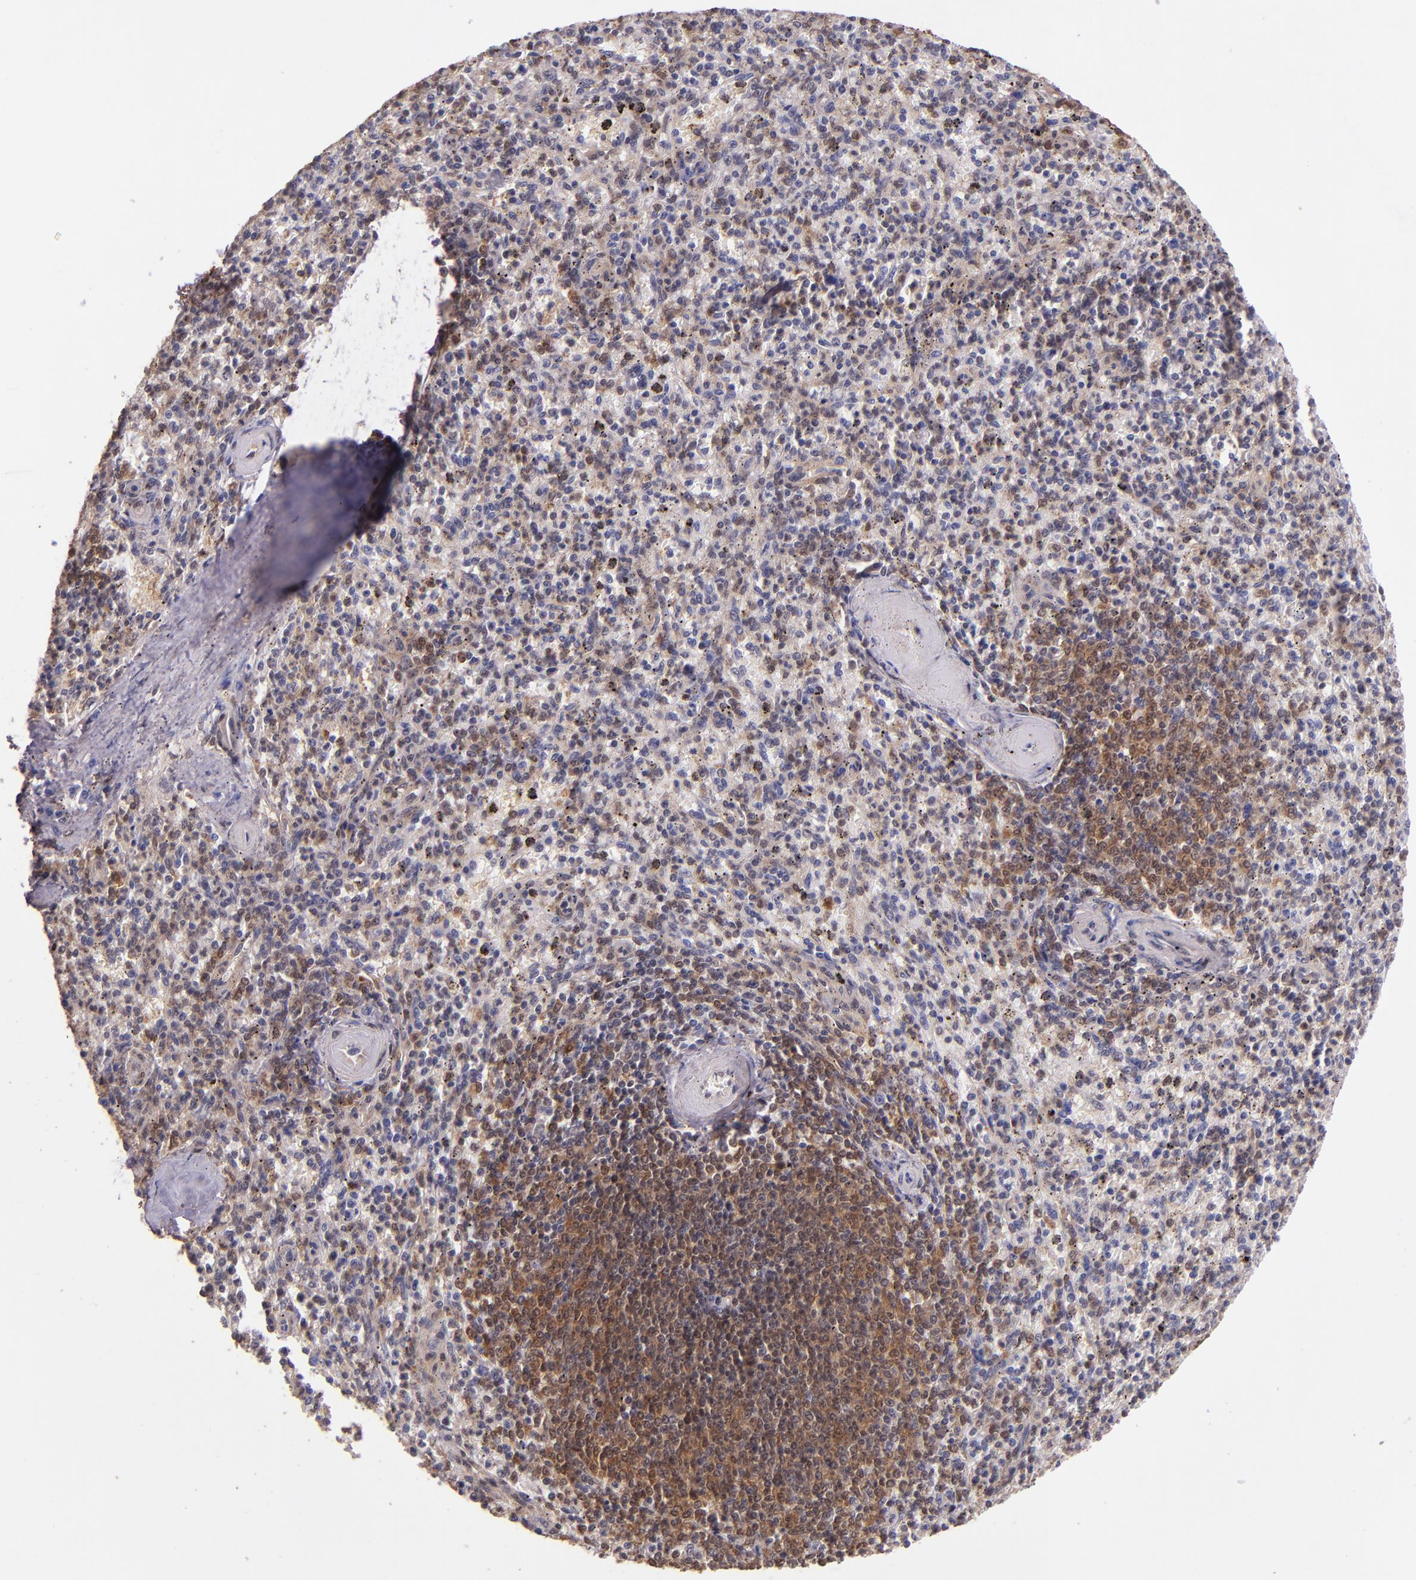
{"staining": {"intensity": "strong", "quantity": ">75%", "location": "cytoplasmic/membranous,nuclear"}, "tissue": "spleen", "cell_type": "Cells in red pulp", "image_type": "normal", "snomed": [{"axis": "morphology", "description": "Normal tissue, NOS"}, {"axis": "topography", "description": "Spleen"}], "caption": "Immunohistochemical staining of normal human spleen shows high levels of strong cytoplasmic/membranous,nuclear positivity in about >75% of cells in red pulp. (DAB IHC, brown staining for protein, blue staining for nuclei).", "gene": "STAT6", "patient": {"sex": "male", "age": 72}}